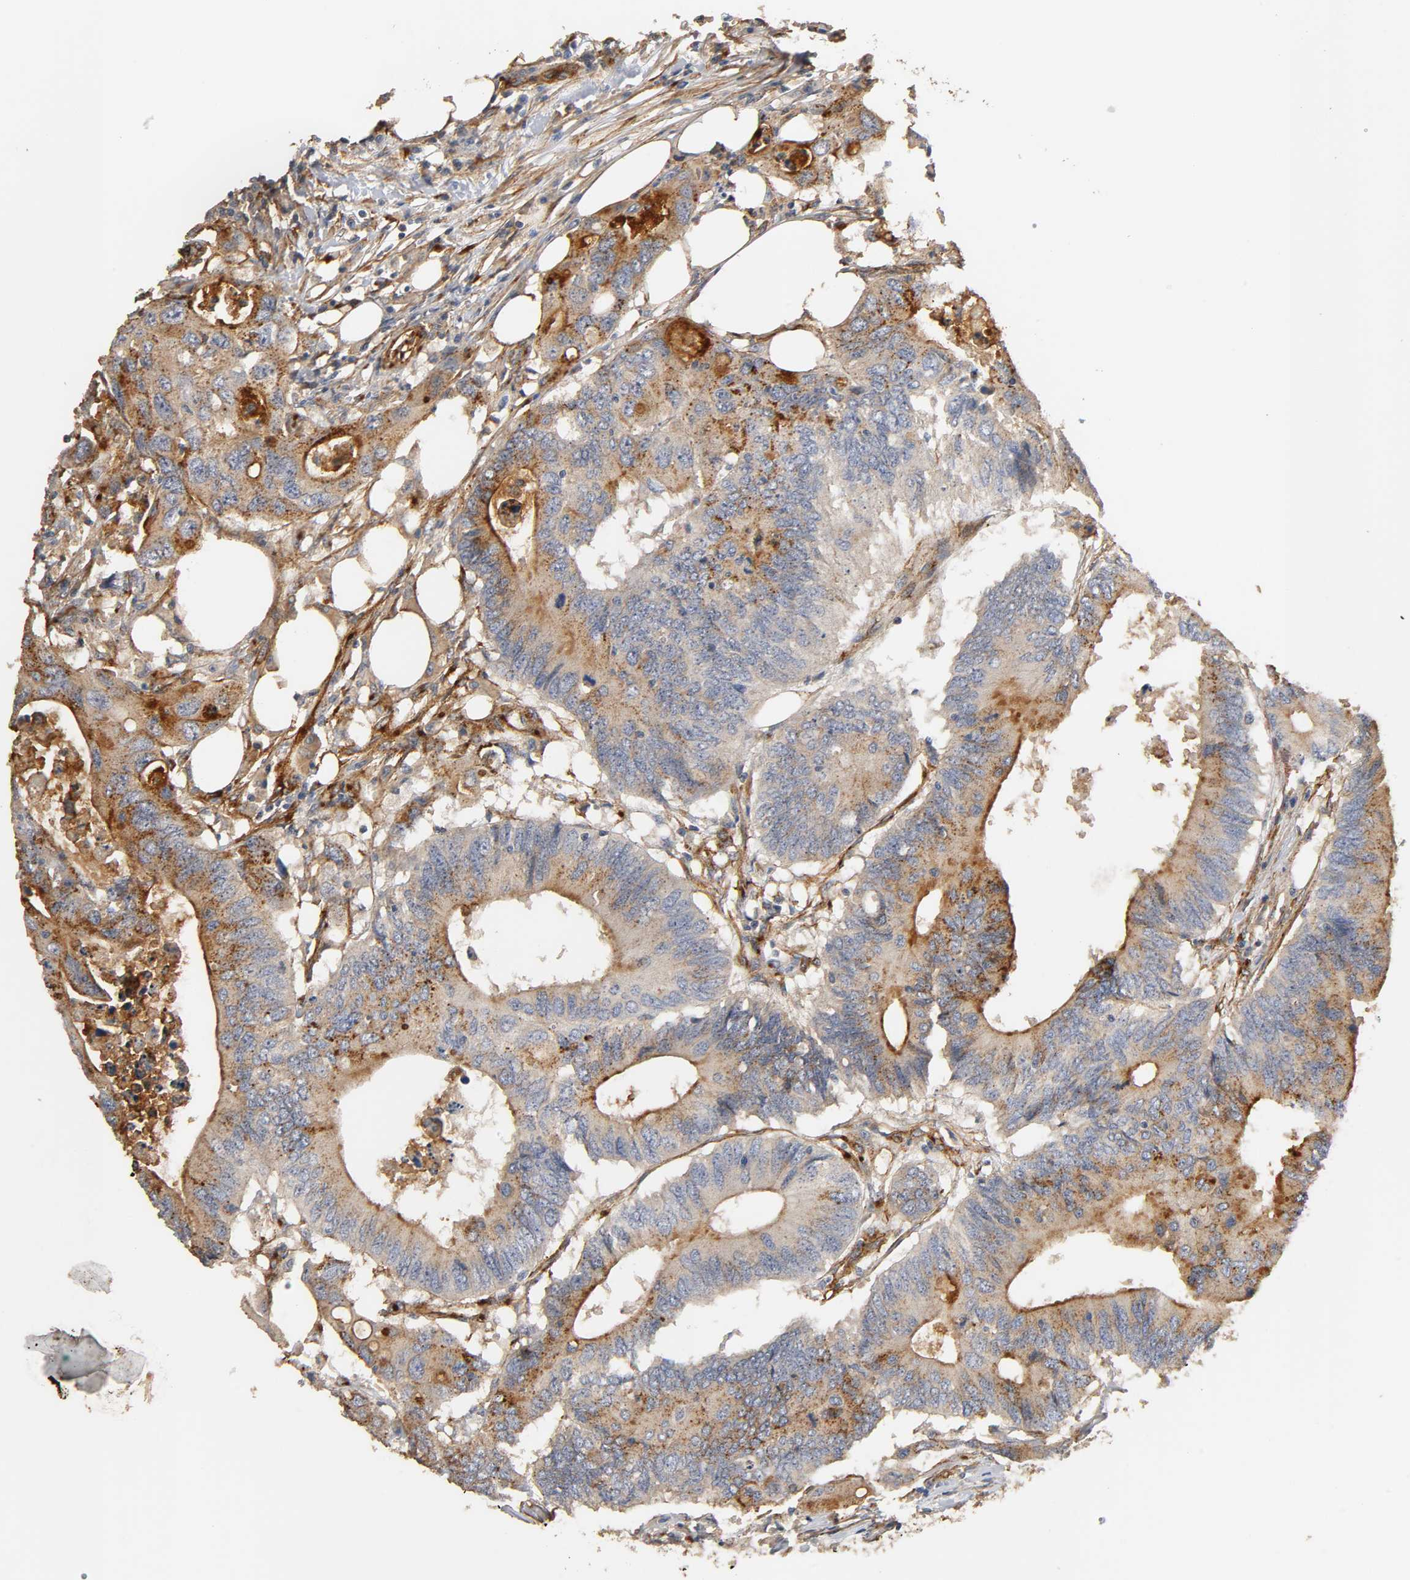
{"staining": {"intensity": "moderate", "quantity": "25%-75%", "location": "cytoplasmic/membranous"}, "tissue": "colorectal cancer", "cell_type": "Tumor cells", "image_type": "cancer", "snomed": [{"axis": "morphology", "description": "Adenocarcinoma, NOS"}, {"axis": "topography", "description": "Colon"}], "caption": "High-magnification brightfield microscopy of adenocarcinoma (colorectal) stained with DAB (brown) and counterstained with hematoxylin (blue). tumor cells exhibit moderate cytoplasmic/membranous staining is seen in about25%-75% of cells.", "gene": "IFITM3", "patient": {"sex": "male", "age": 71}}